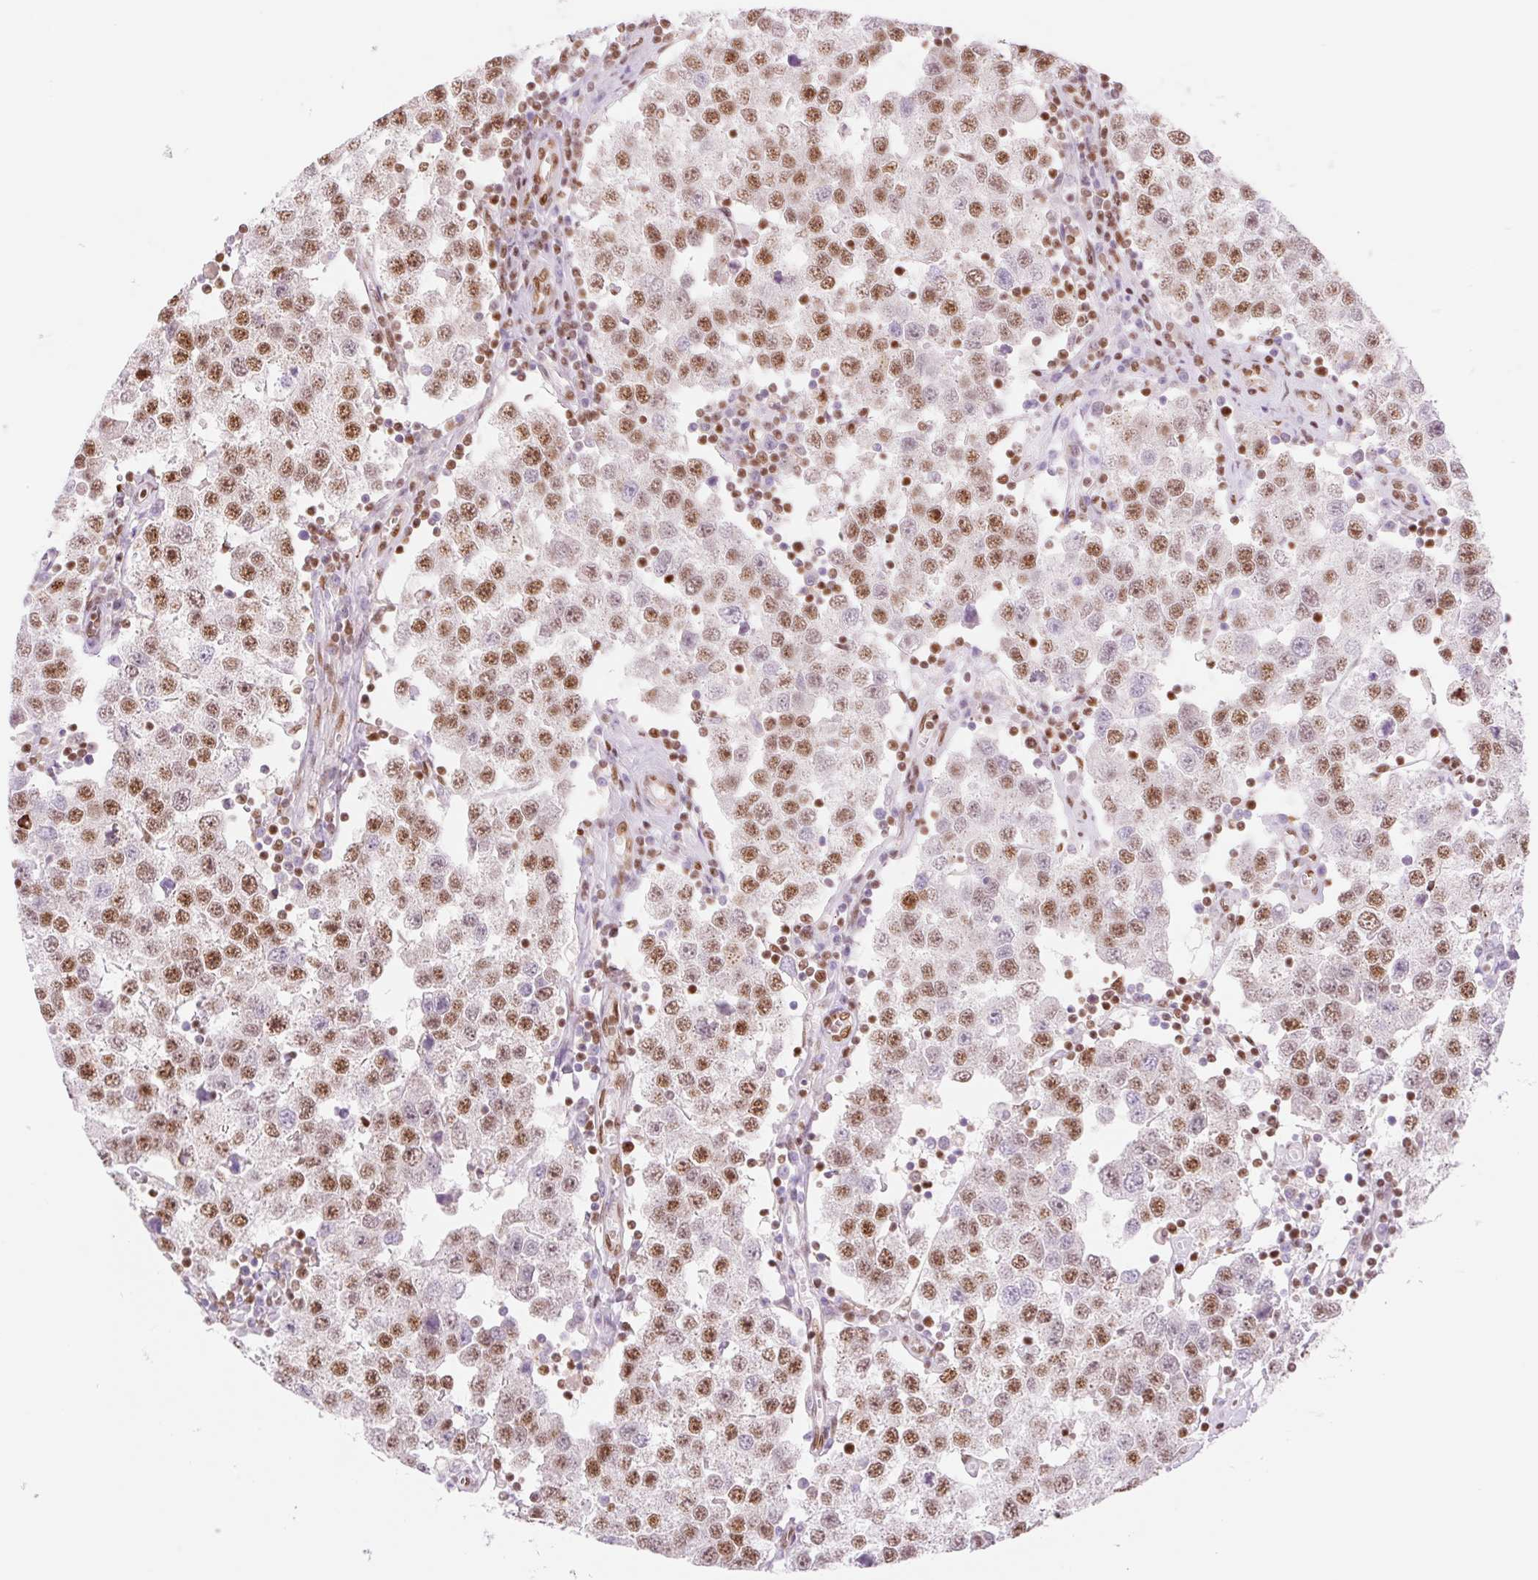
{"staining": {"intensity": "moderate", "quantity": ">75%", "location": "nuclear"}, "tissue": "testis cancer", "cell_type": "Tumor cells", "image_type": "cancer", "snomed": [{"axis": "morphology", "description": "Seminoma, NOS"}, {"axis": "topography", "description": "Testis"}], "caption": "Immunohistochemical staining of testis seminoma shows moderate nuclear protein positivity in about >75% of tumor cells.", "gene": "PRDM11", "patient": {"sex": "male", "age": 34}}